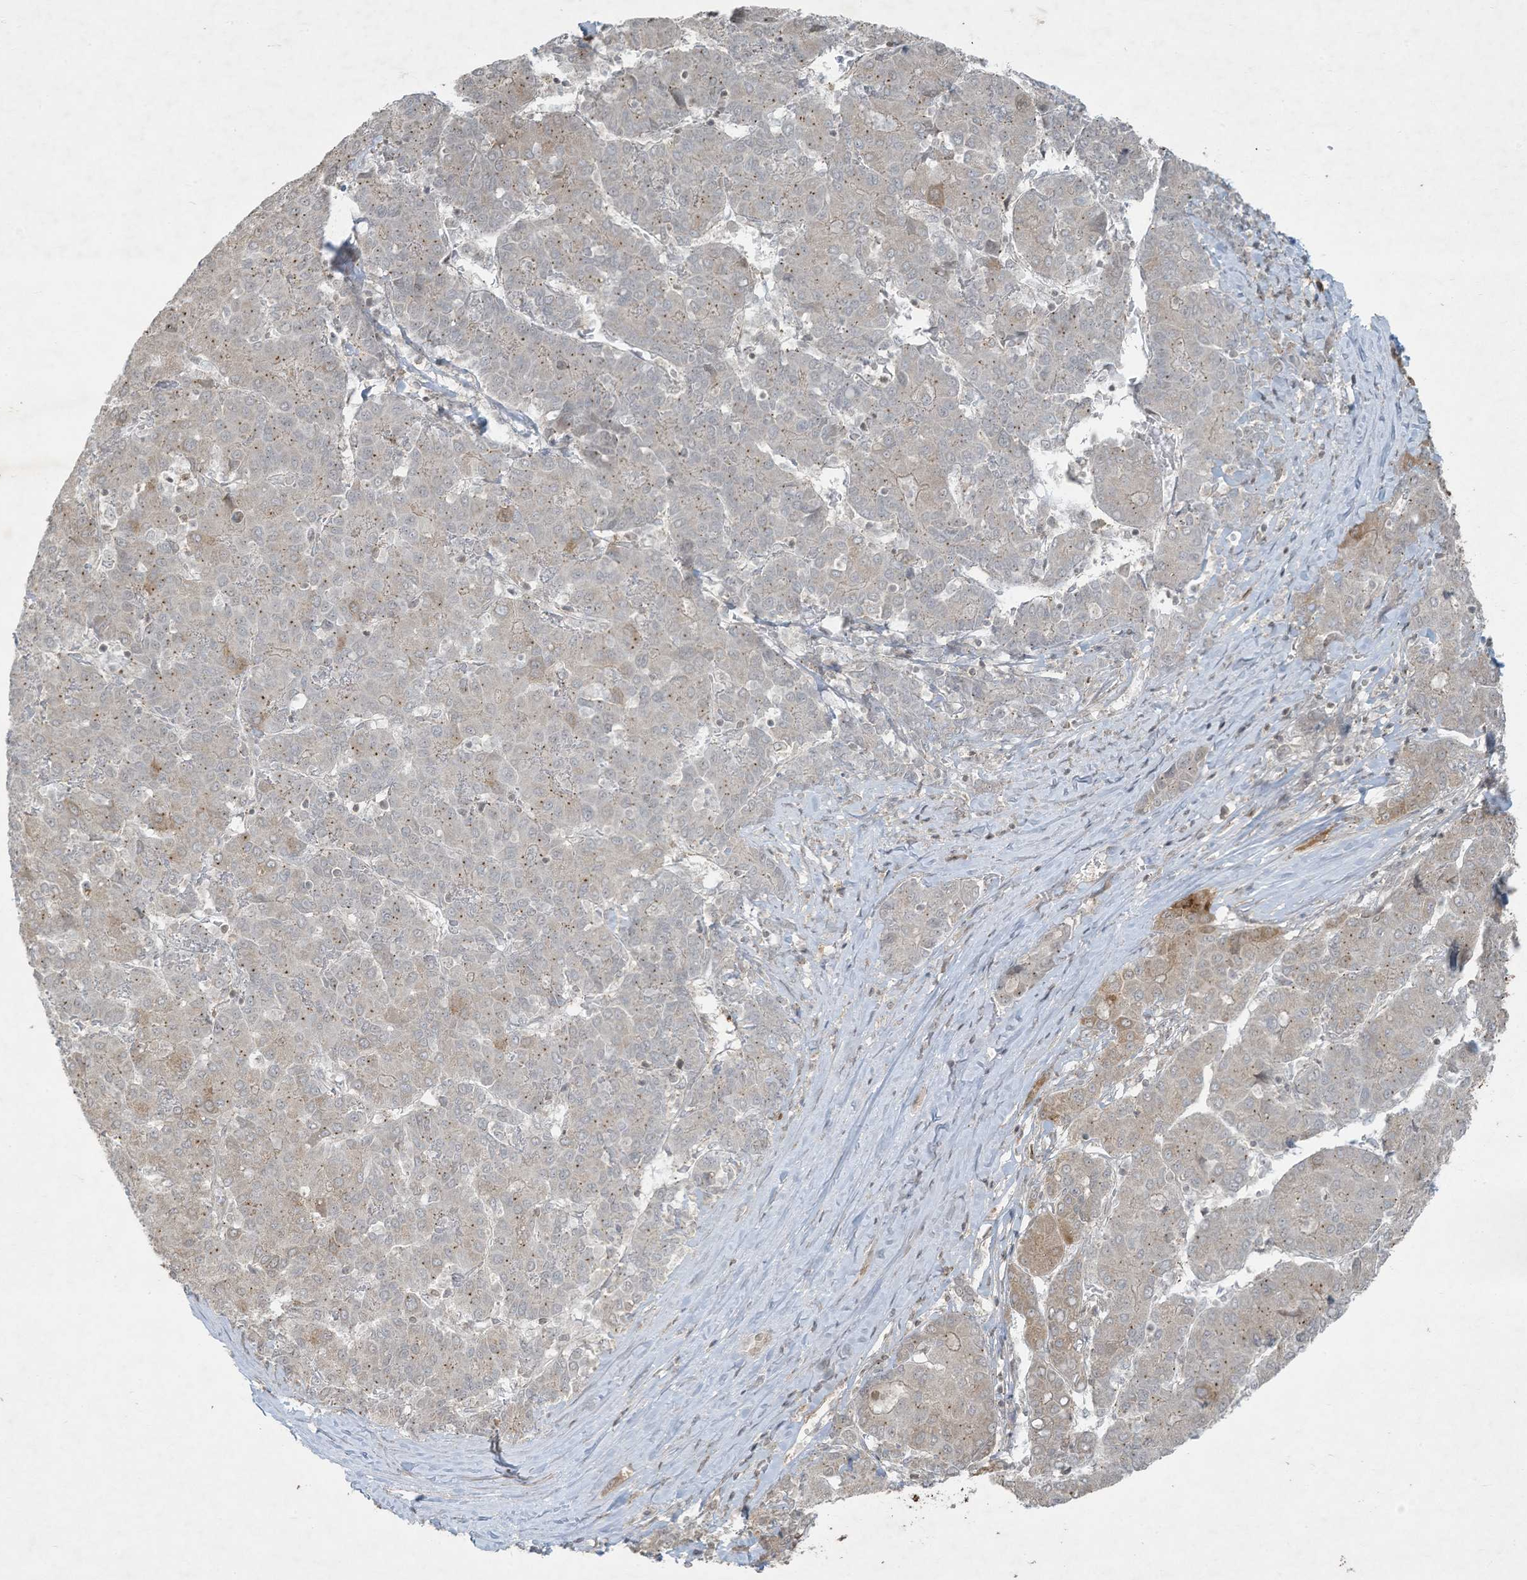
{"staining": {"intensity": "moderate", "quantity": "<25%", "location": "cytoplasmic/membranous"}, "tissue": "liver cancer", "cell_type": "Tumor cells", "image_type": "cancer", "snomed": [{"axis": "morphology", "description": "Carcinoma, Hepatocellular, NOS"}, {"axis": "topography", "description": "Liver"}], "caption": "There is low levels of moderate cytoplasmic/membranous positivity in tumor cells of hepatocellular carcinoma (liver), as demonstrated by immunohistochemical staining (brown color).", "gene": "ZNF263", "patient": {"sex": "male", "age": 65}}